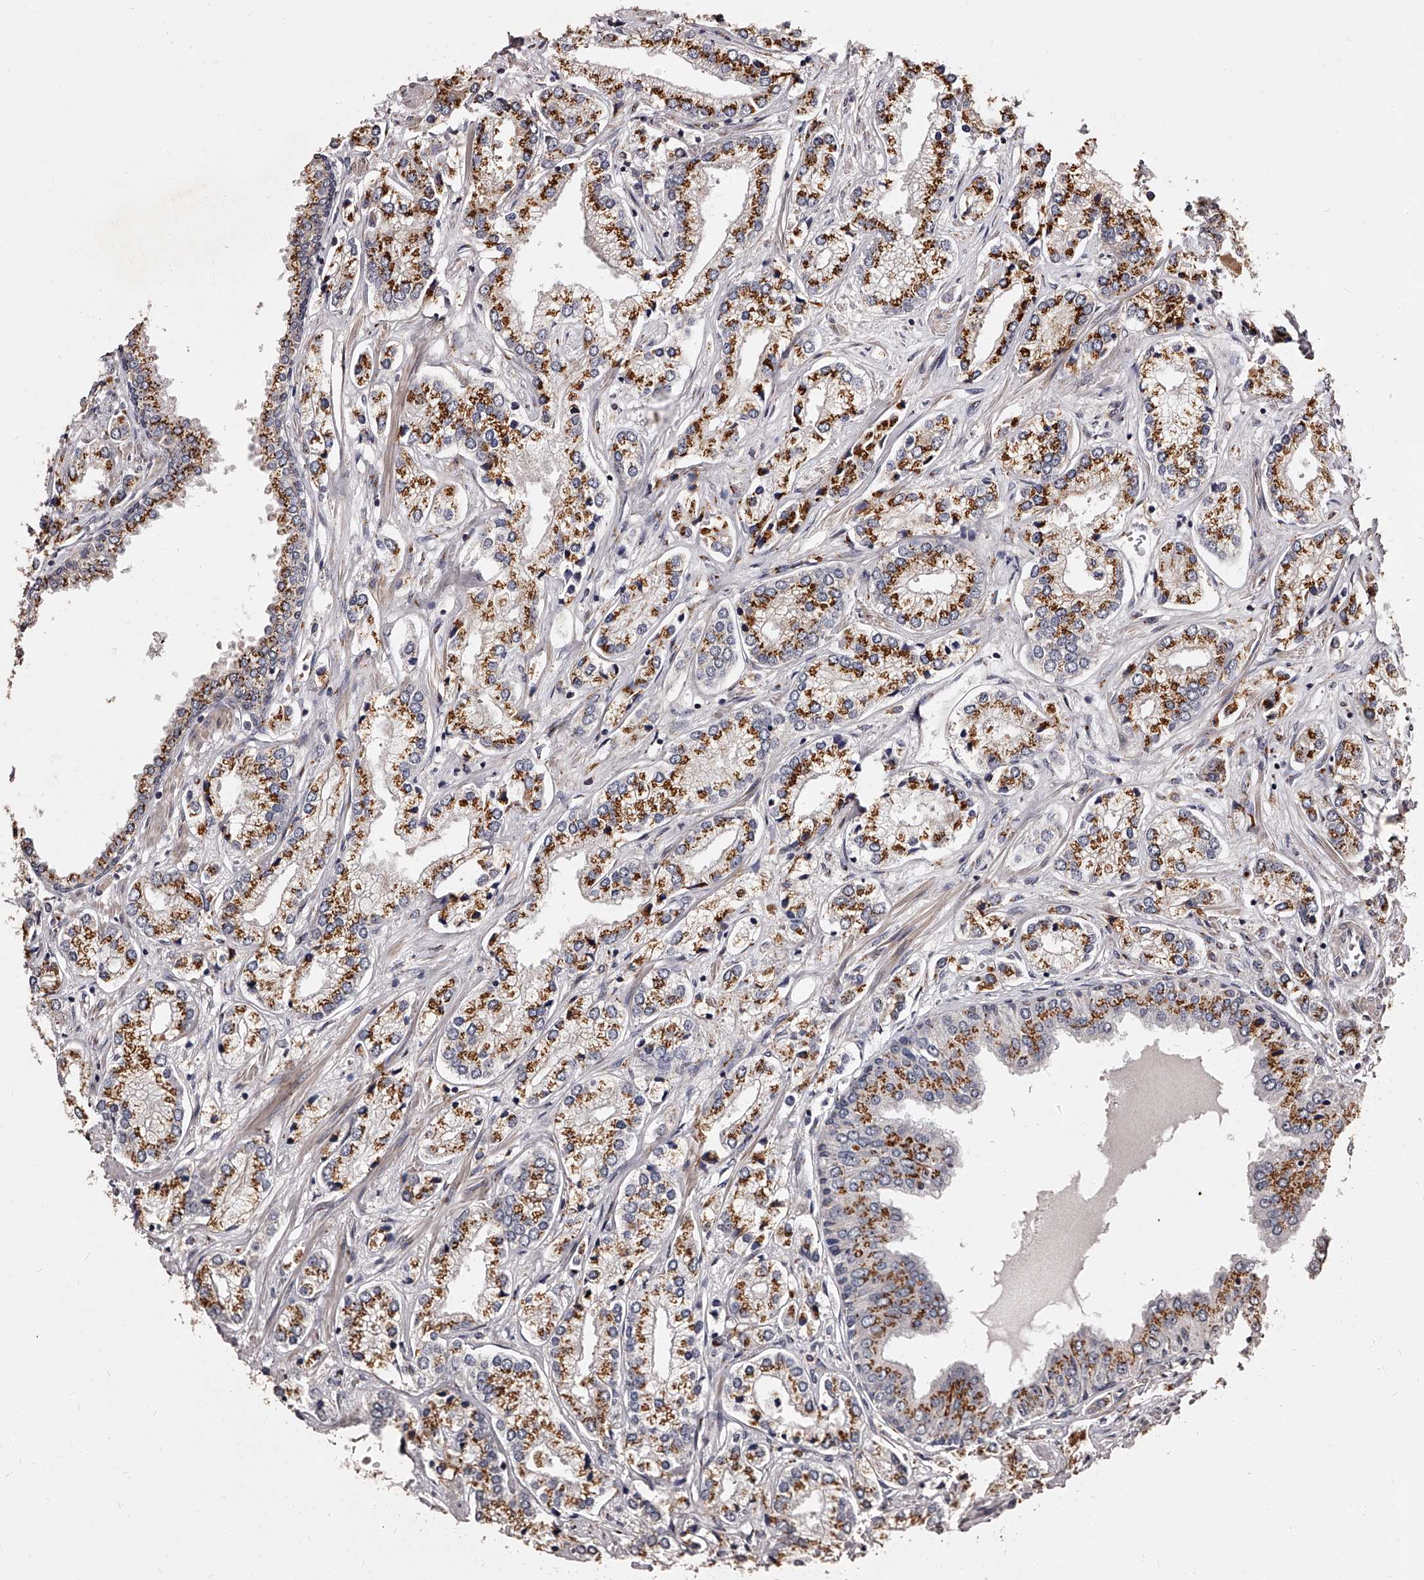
{"staining": {"intensity": "strong", "quantity": "25%-75%", "location": "cytoplasmic/membranous"}, "tissue": "prostate cancer", "cell_type": "Tumor cells", "image_type": "cancer", "snomed": [{"axis": "morphology", "description": "Adenocarcinoma, High grade"}, {"axis": "topography", "description": "Prostate"}], "caption": "About 25%-75% of tumor cells in prostate cancer (adenocarcinoma (high-grade)) exhibit strong cytoplasmic/membranous protein positivity as visualized by brown immunohistochemical staining.", "gene": "RSC1A1", "patient": {"sex": "male", "age": 66}}